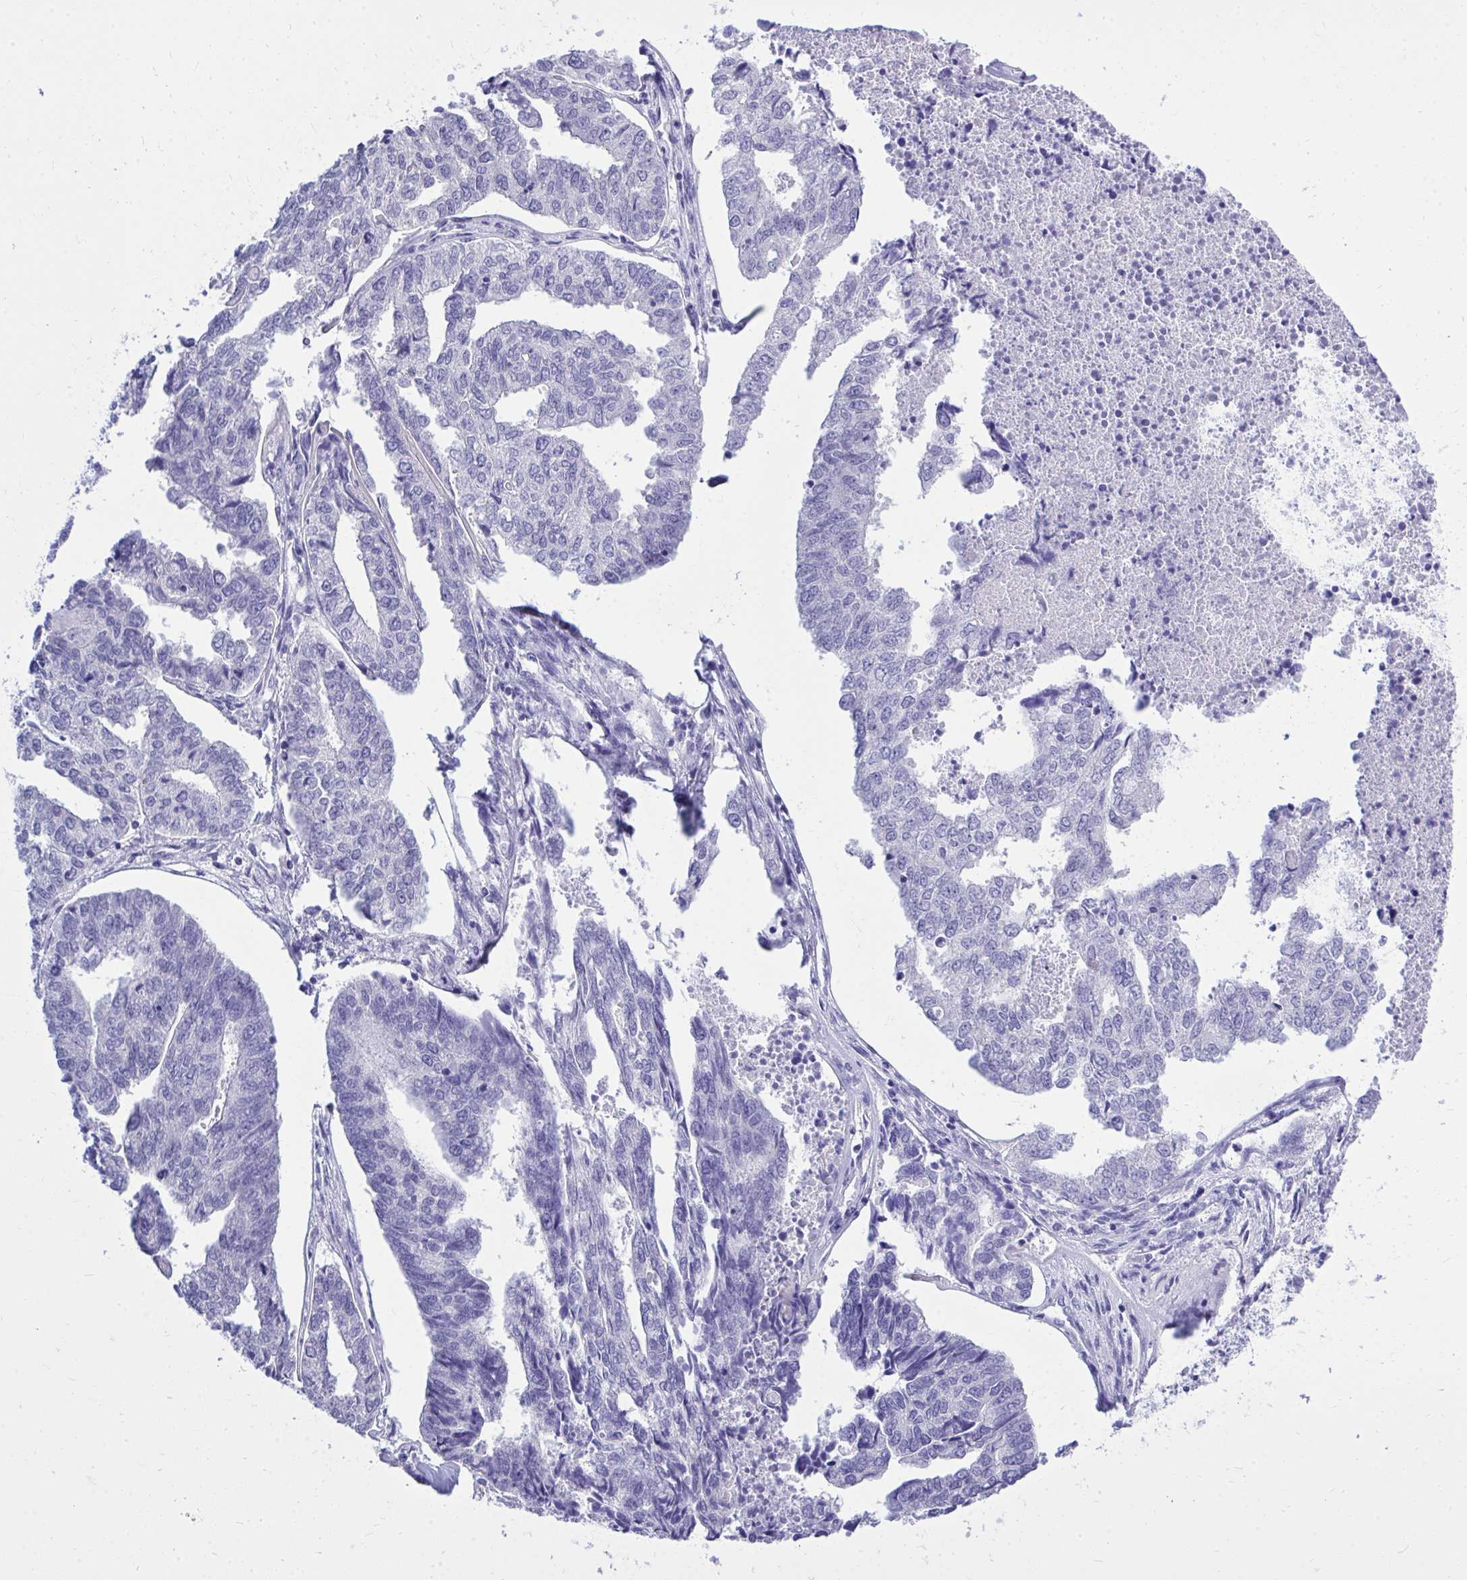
{"staining": {"intensity": "negative", "quantity": "none", "location": "none"}, "tissue": "endometrial cancer", "cell_type": "Tumor cells", "image_type": "cancer", "snomed": [{"axis": "morphology", "description": "Adenocarcinoma, NOS"}, {"axis": "topography", "description": "Endometrium"}], "caption": "Endometrial cancer (adenocarcinoma) was stained to show a protein in brown. There is no significant expression in tumor cells.", "gene": "PSD", "patient": {"sex": "female", "age": 73}}